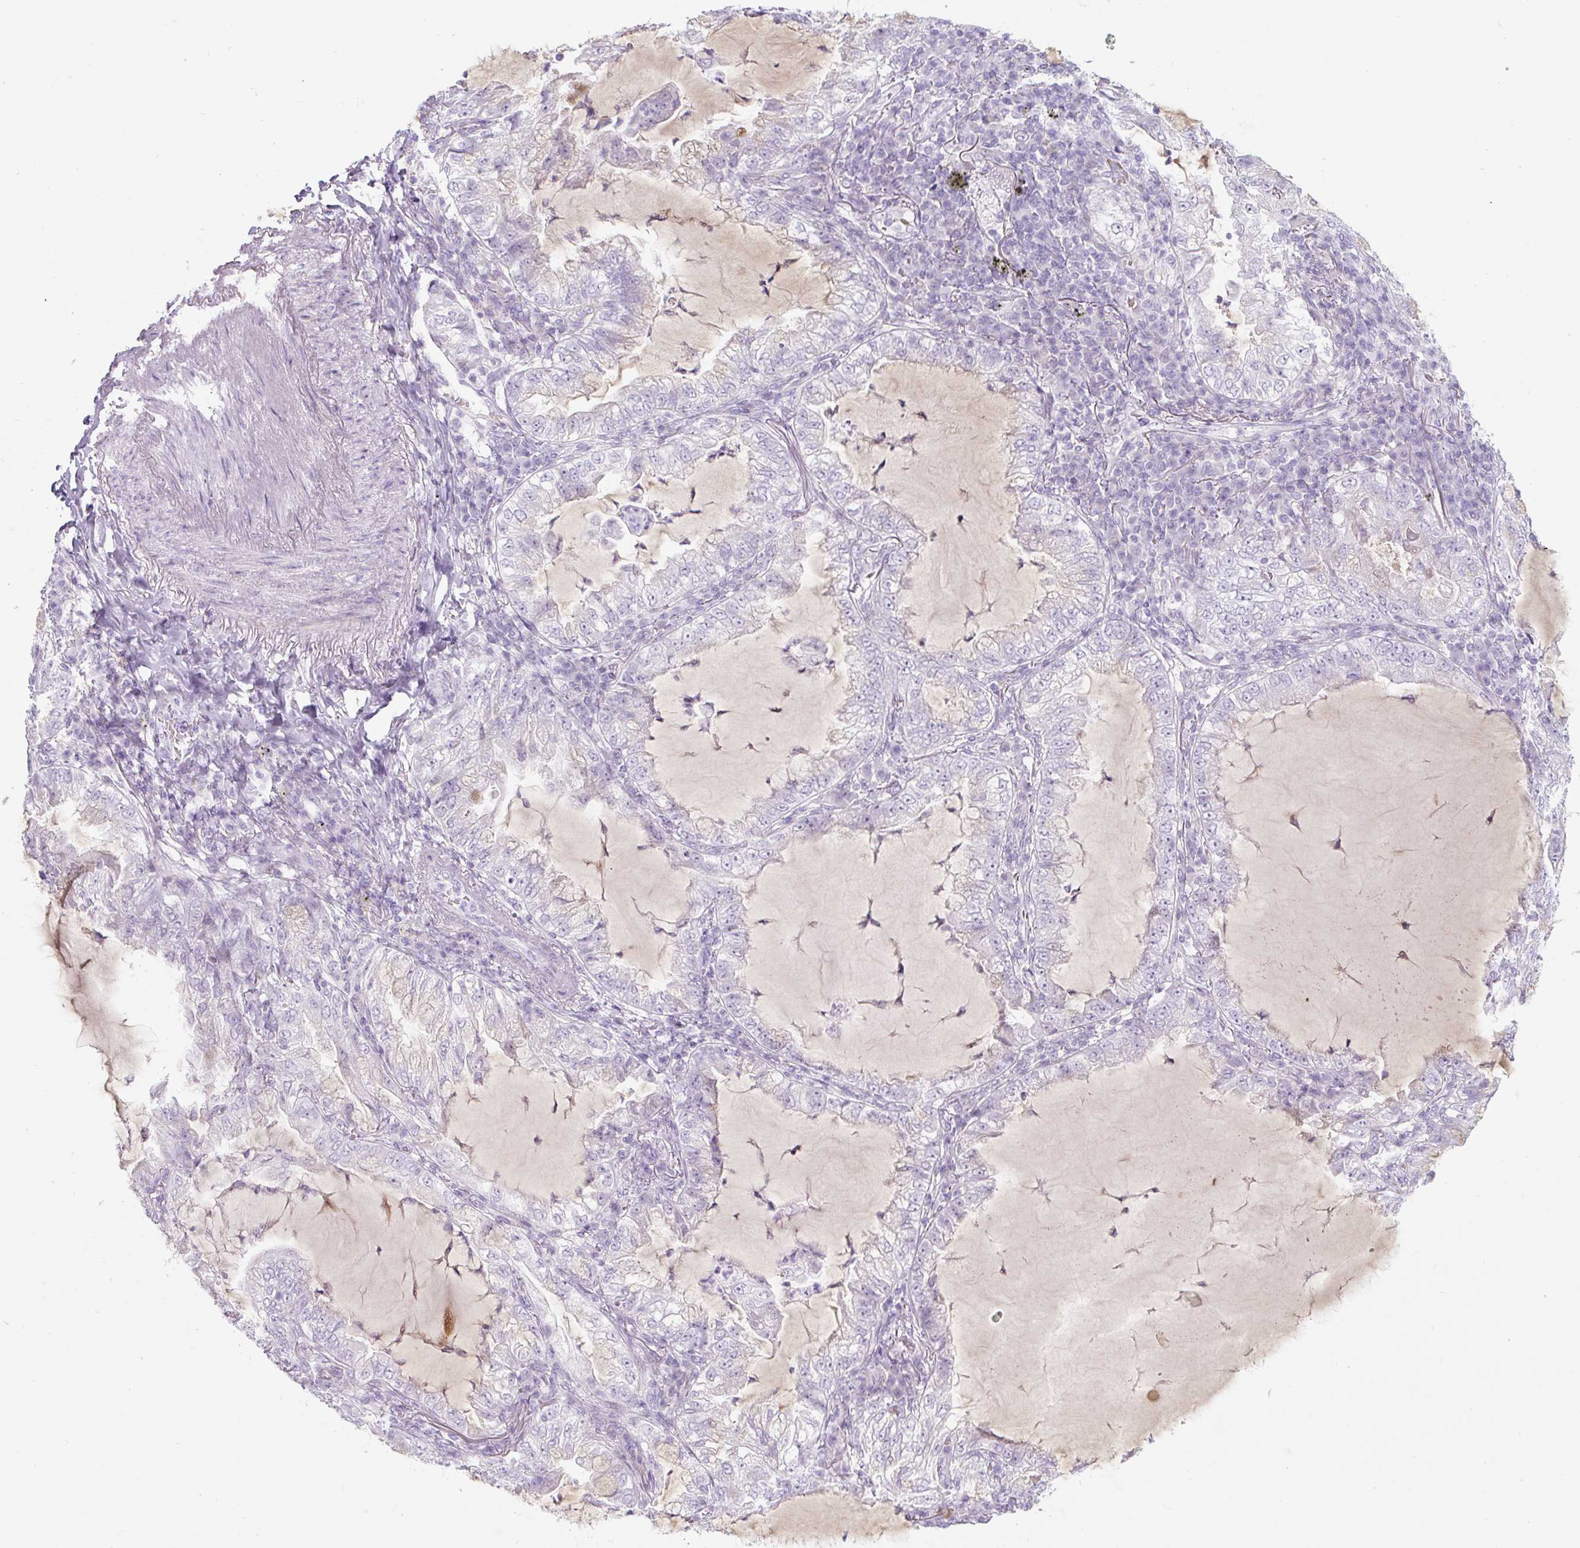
{"staining": {"intensity": "negative", "quantity": "none", "location": "none"}, "tissue": "lung cancer", "cell_type": "Tumor cells", "image_type": "cancer", "snomed": [{"axis": "morphology", "description": "Adenocarcinoma, NOS"}, {"axis": "topography", "description": "Lung"}], "caption": "Tumor cells show no significant staining in adenocarcinoma (lung). (DAB (3,3'-diaminobenzidine) immunohistochemistry visualized using brightfield microscopy, high magnification).", "gene": "FGFBP3", "patient": {"sex": "female", "age": 73}}